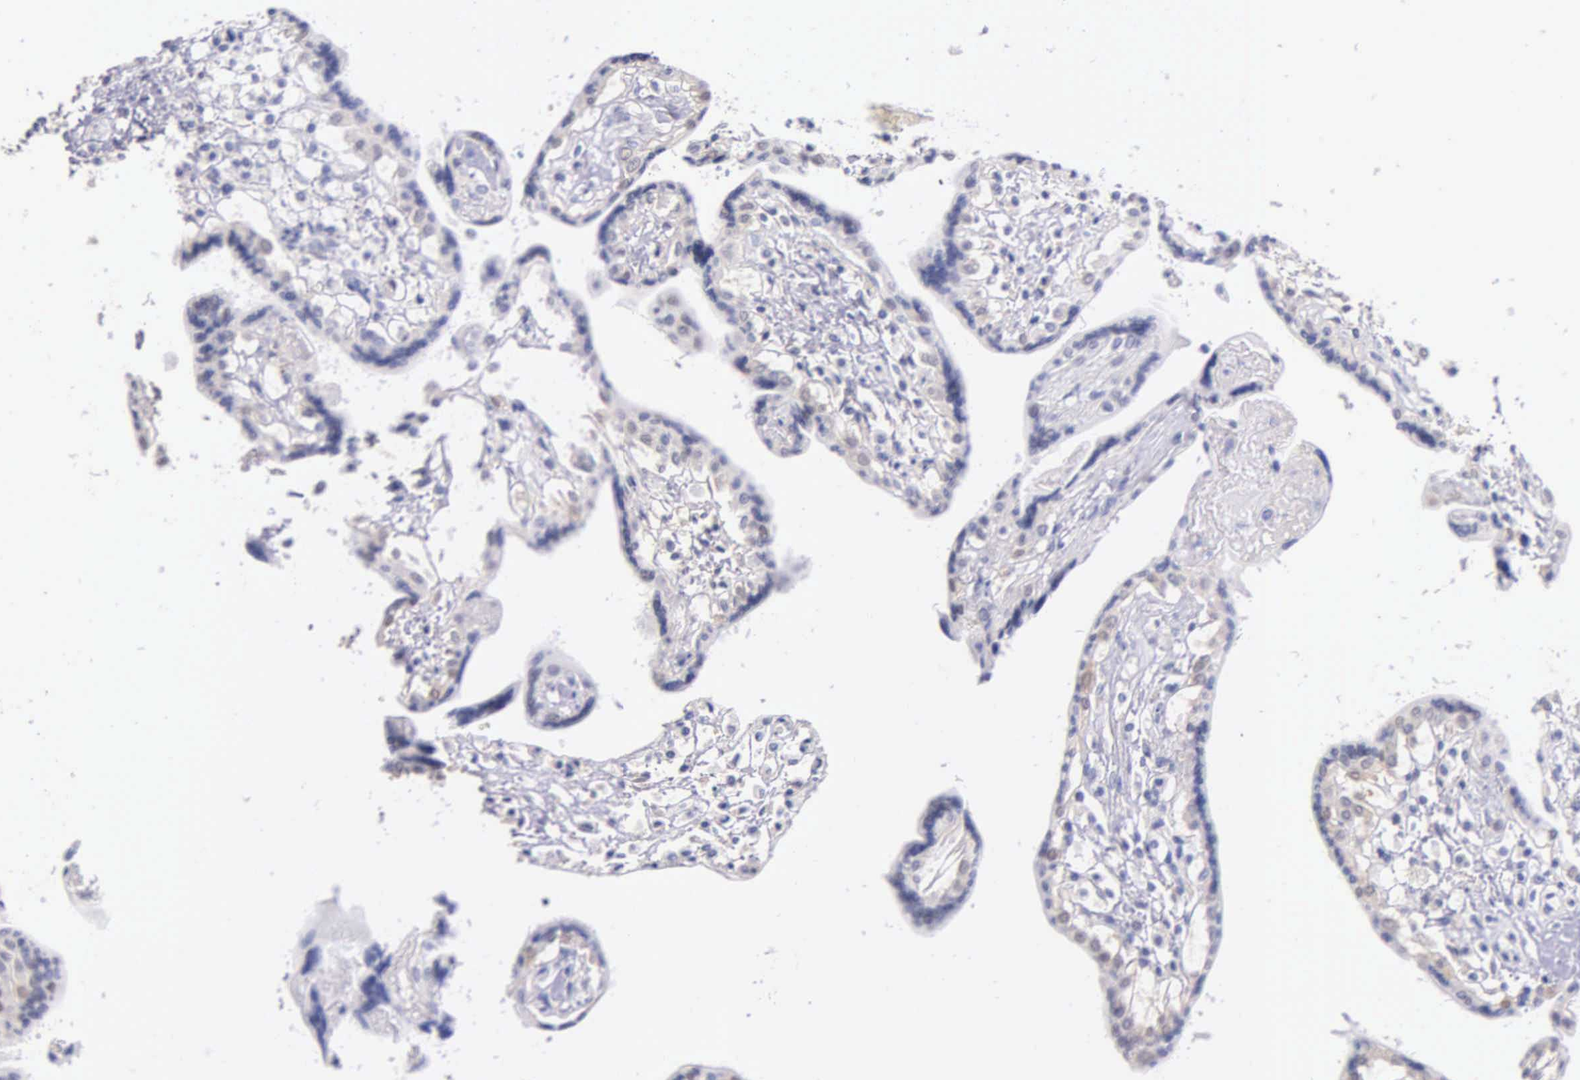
{"staining": {"intensity": "negative", "quantity": "none", "location": "none"}, "tissue": "placenta", "cell_type": "Trophoblastic cells", "image_type": "normal", "snomed": [{"axis": "morphology", "description": "Normal tissue, NOS"}, {"axis": "topography", "description": "Placenta"}], "caption": "Immunohistochemistry micrograph of benign placenta: human placenta stained with DAB (3,3'-diaminobenzidine) reveals no significant protein positivity in trophoblastic cells.", "gene": "GSTT2B", "patient": {"sex": "female", "age": 31}}